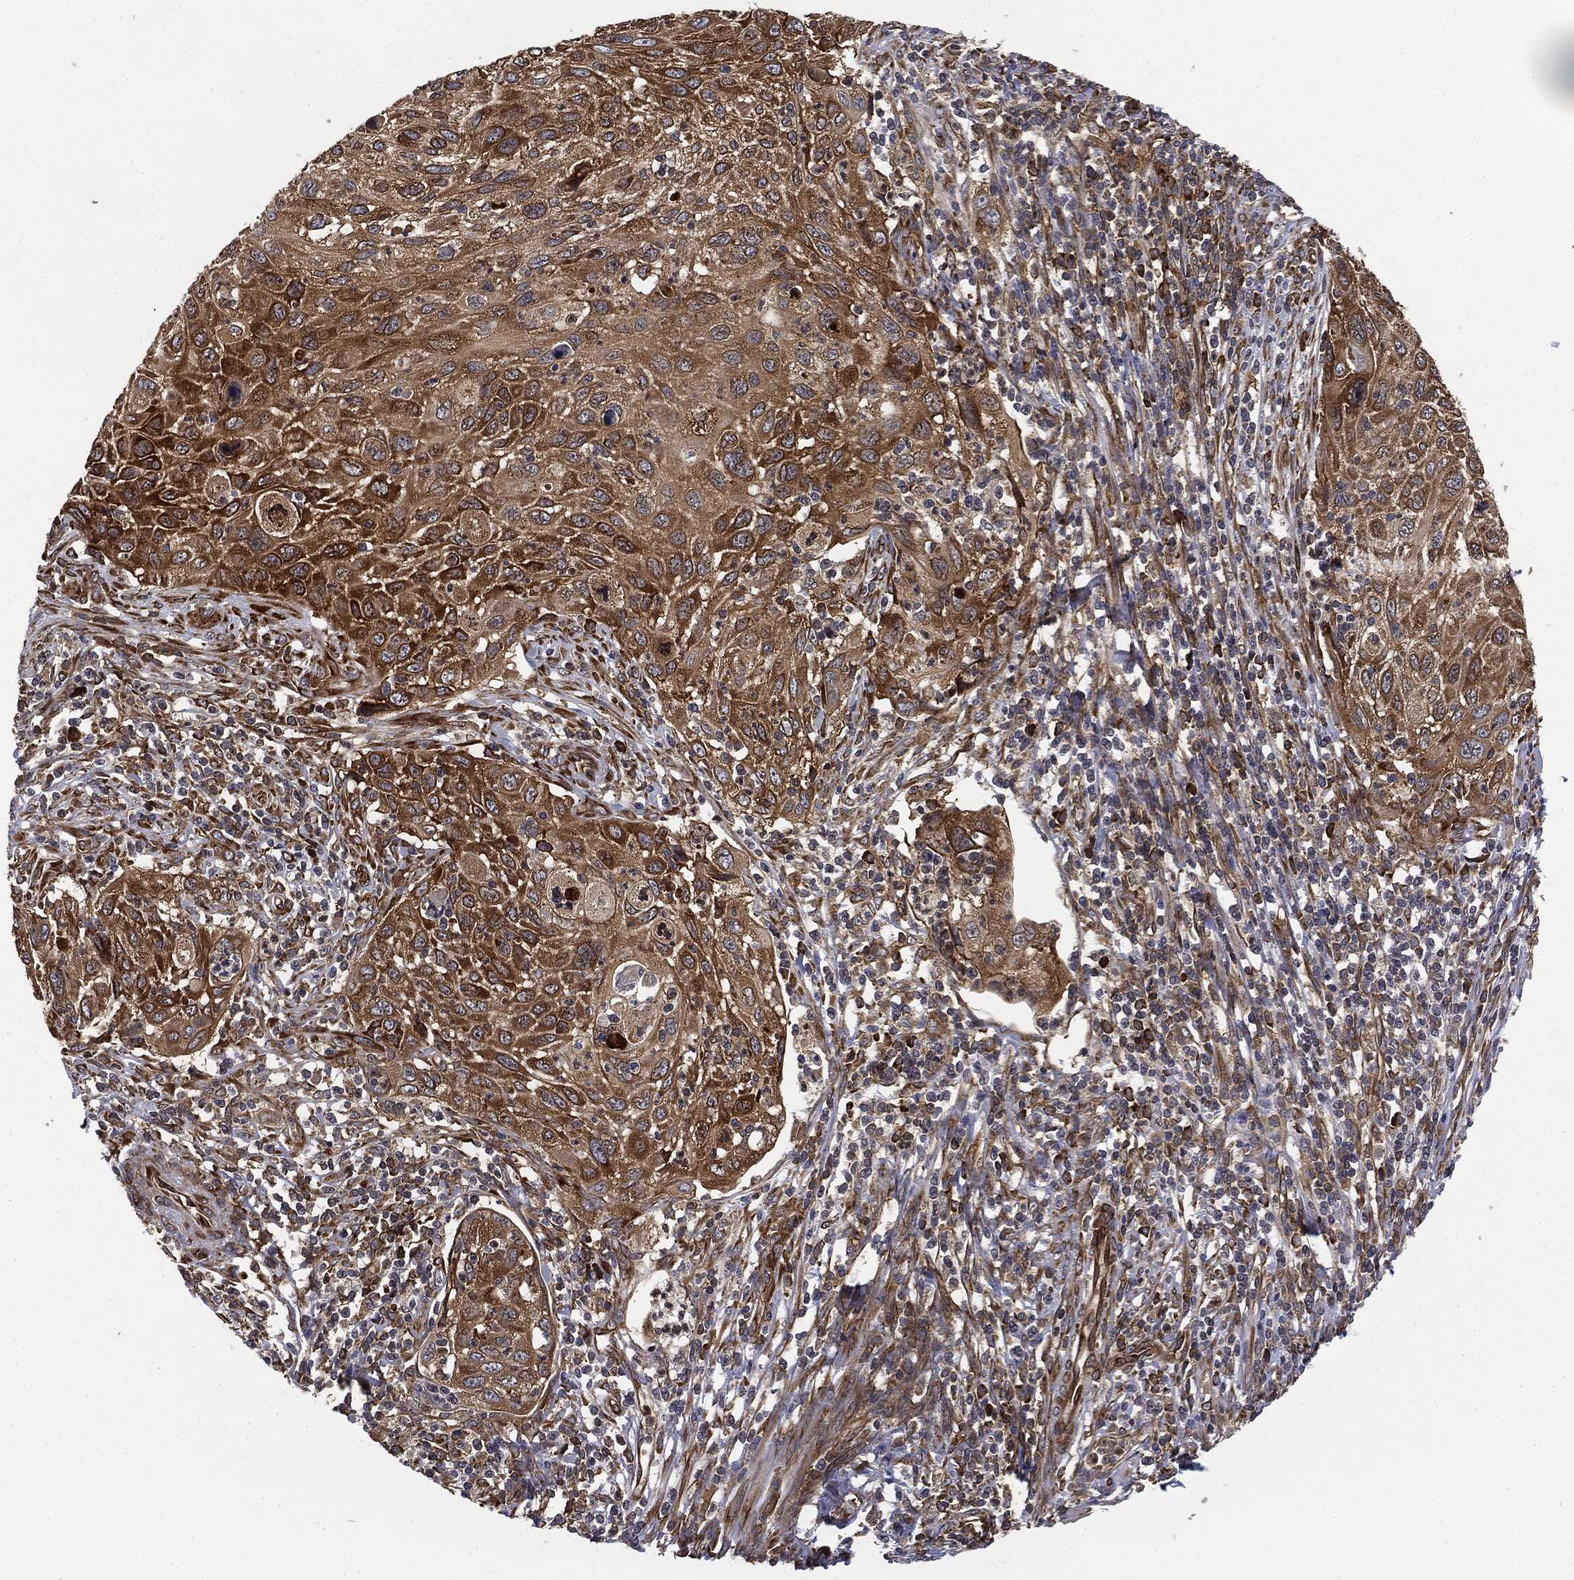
{"staining": {"intensity": "strong", "quantity": ">75%", "location": "cytoplasmic/membranous"}, "tissue": "cervical cancer", "cell_type": "Tumor cells", "image_type": "cancer", "snomed": [{"axis": "morphology", "description": "Squamous cell carcinoma, NOS"}, {"axis": "topography", "description": "Cervix"}], "caption": "Squamous cell carcinoma (cervical) stained with a protein marker shows strong staining in tumor cells.", "gene": "EIF2AK2", "patient": {"sex": "female", "age": 70}}